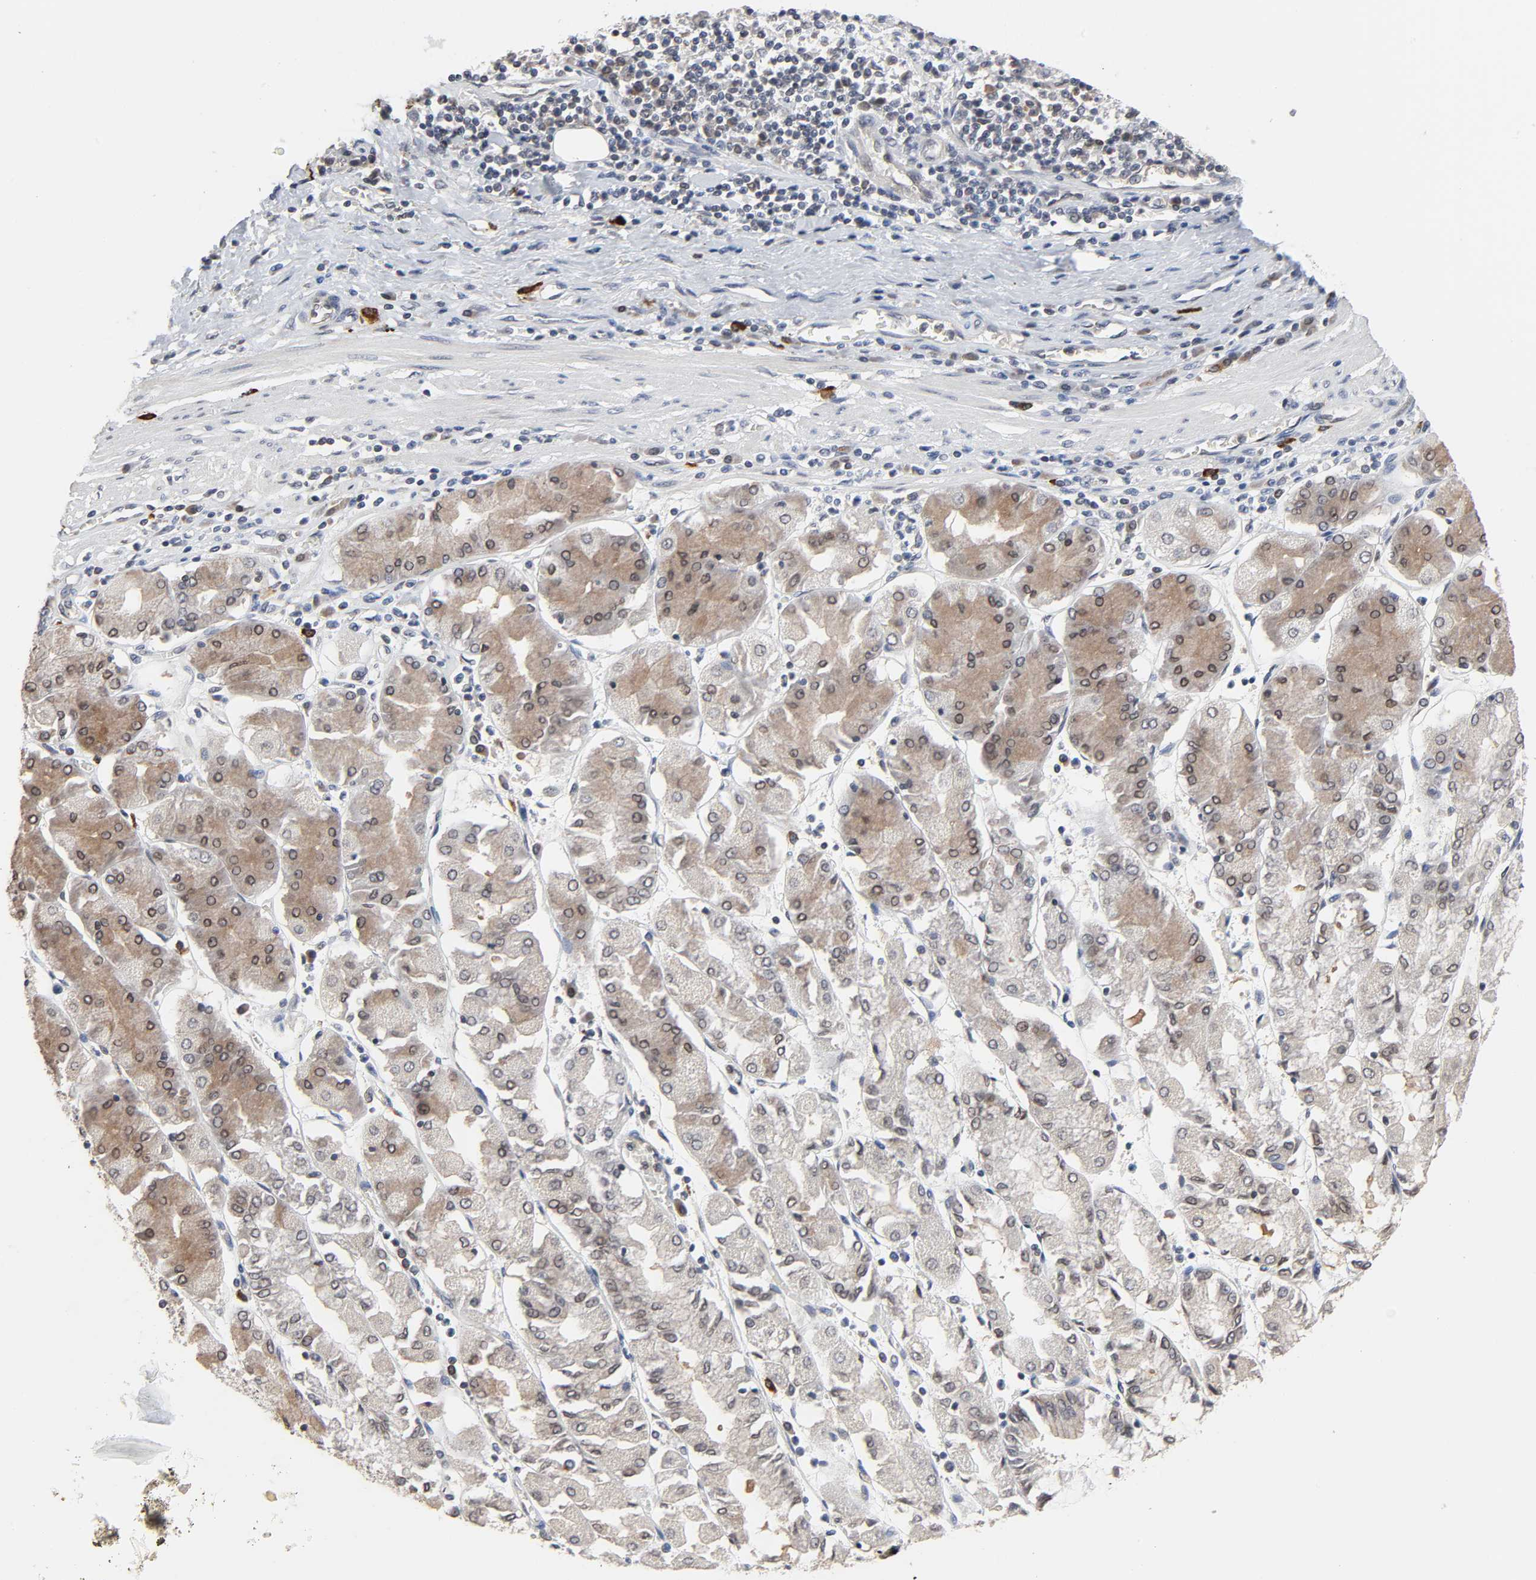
{"staining": {"intensity": "moderate", "quantity": ">75%", "location": "cytoplasmic/membranous,nuclear"}, "tissue": "stomach cancer", "cell_type": "Tumor cells", "image_type": "cancer", "snomed": [{"axis": "morphology", "description": "Normal tissue, NOS"}, {"axis": "morphology", "description": "Adenocarcinoma, NOS"}, {"axis": "topography", "description": "Stomach, upper"}, {"axis": "topography", "description": "Stomach"}], "caption": "Stomach cancer (adenocarcinoma) tissue reveals moderate cytoplasmic/membranous and nuclear expression in approximately >75% of tumor cells Immunohistochemistry stains the protein in brown and the nuclei are stained blue.", "gene": "CCDC175", "patient": {"sex": "male", "age": 59}}